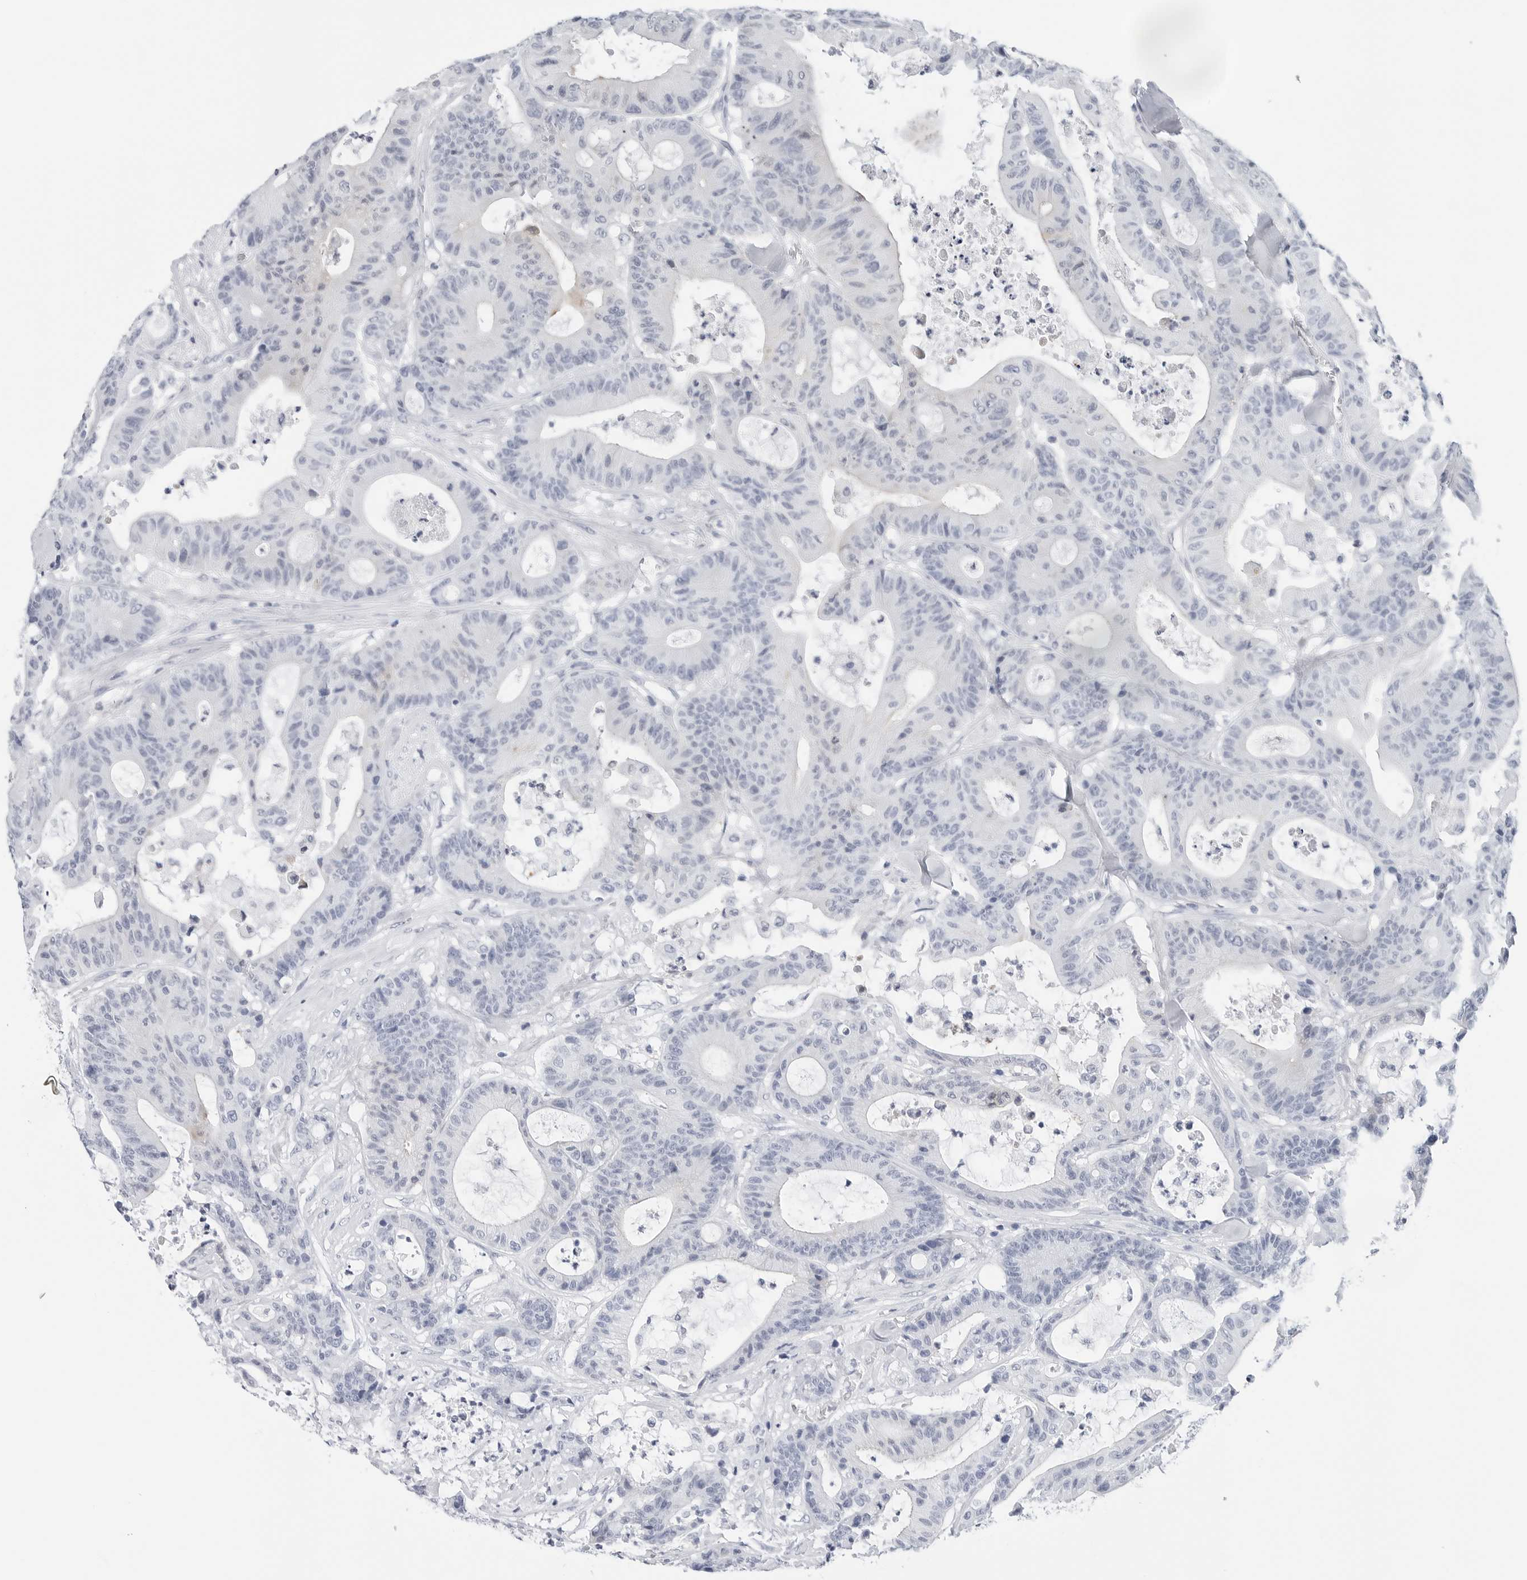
{"staining": {"intensity": "negative", "quantity": "none", "location": "none"}, "tissue": "colorectal cancer", "cell_type": "Tumor cells", "image_type": "cancer", "snomed": [{"axis": "morphology", "description": "Adenocarcinoma, NOS"}, {"axis": "topography", "description": "Colon"}], "caption": "The histopathology image demonstrates no staining of tumor cells in colorectal cancer.", "gene": "SLC19A1", "patient": {"sex": "female", "age": 84}}